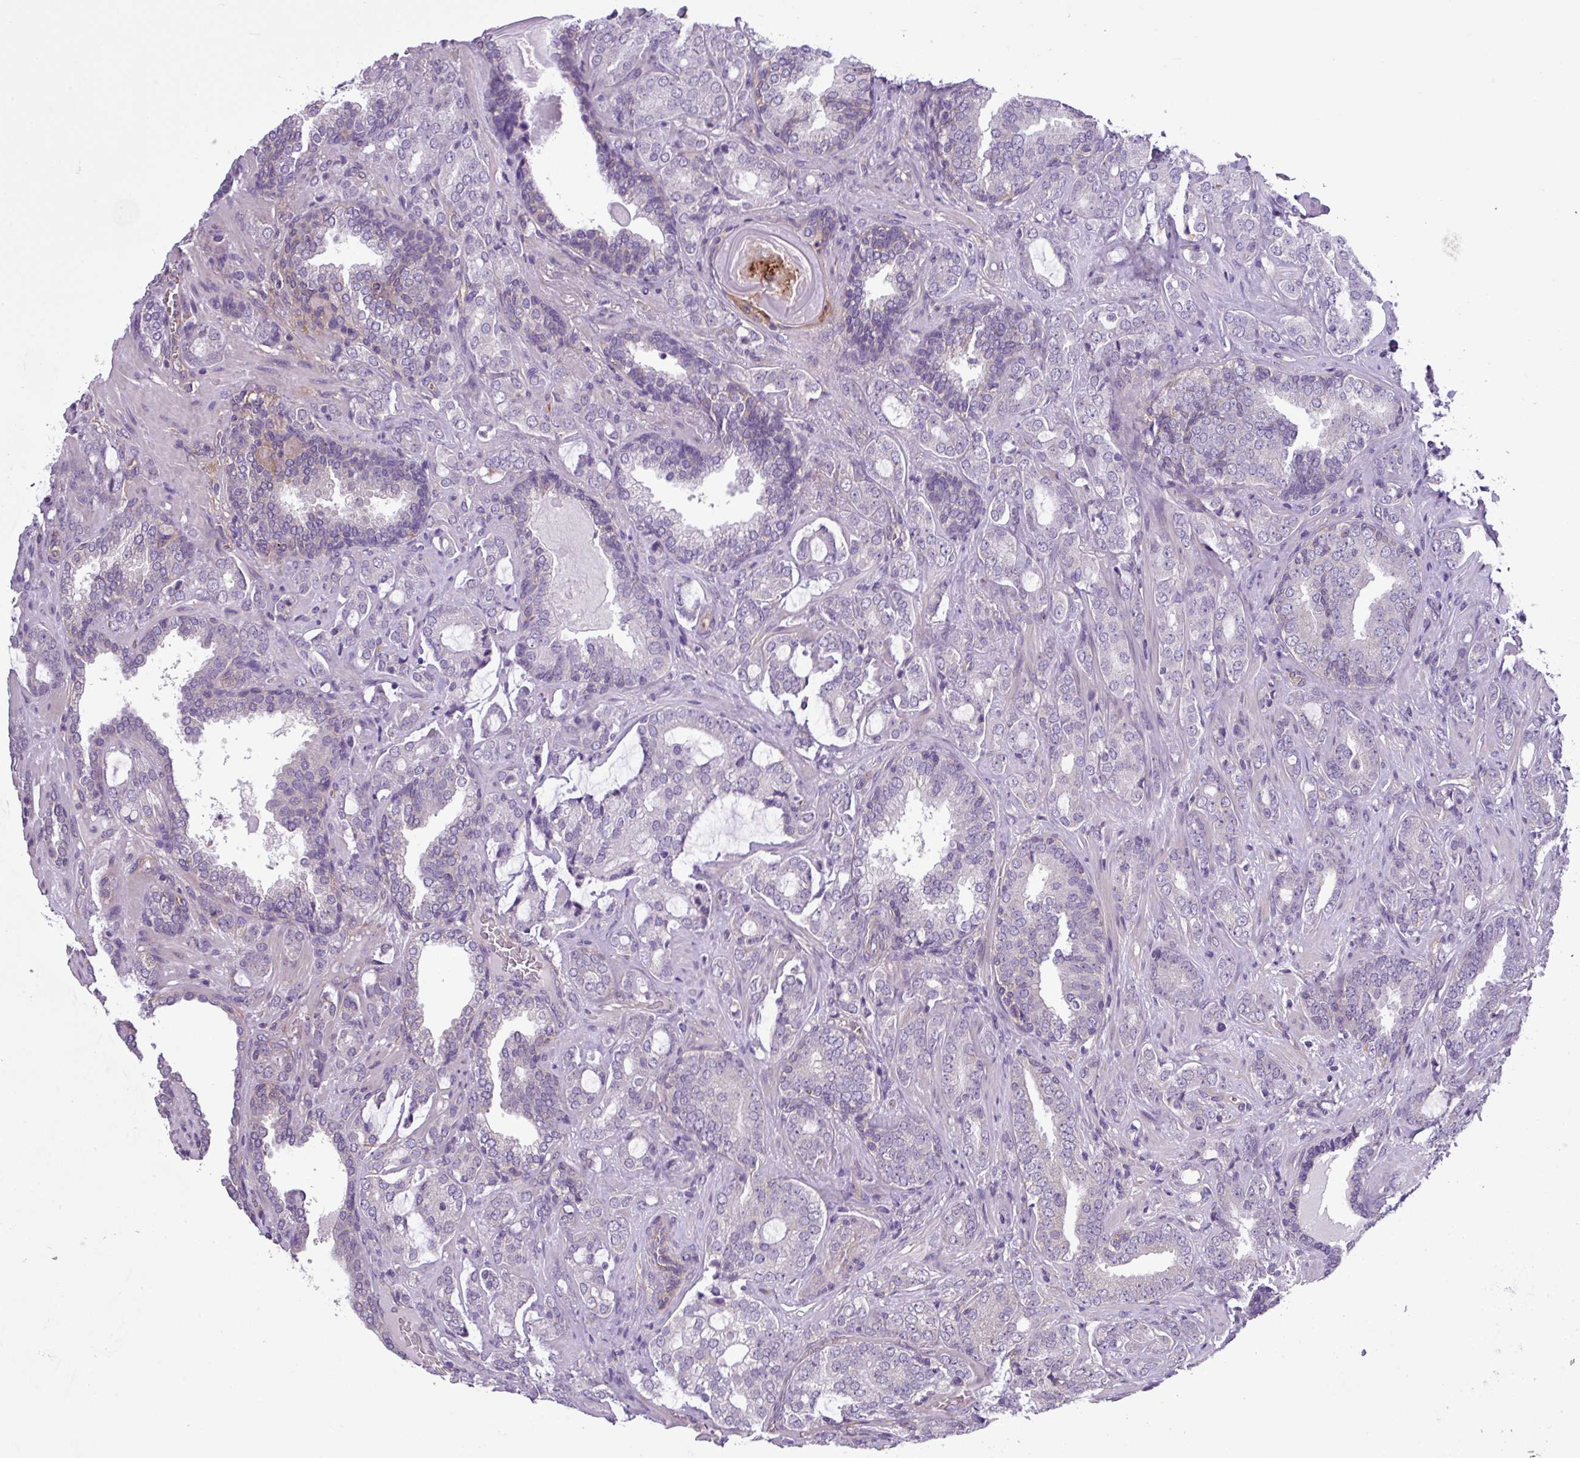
{"staining": {"intensity": "negative", "quantity": "none", "location": "none"}, "tissue": "prostate cancer", "cell_type": "Tumor cells", "image_type": "cancer", "snomed": [{"axis": "morphology", "description": "Adenocarcinoma, High grade"}, {"axis": "topography", "description": "Prostate"}], "caption": "Prostate cancer (adenocarcinoma (high-grade)) stained for a protein using IHC displays no positivity tumor cells.", "gene": "SLC23A2", "patient": {"sex": "male", "age": 63}}